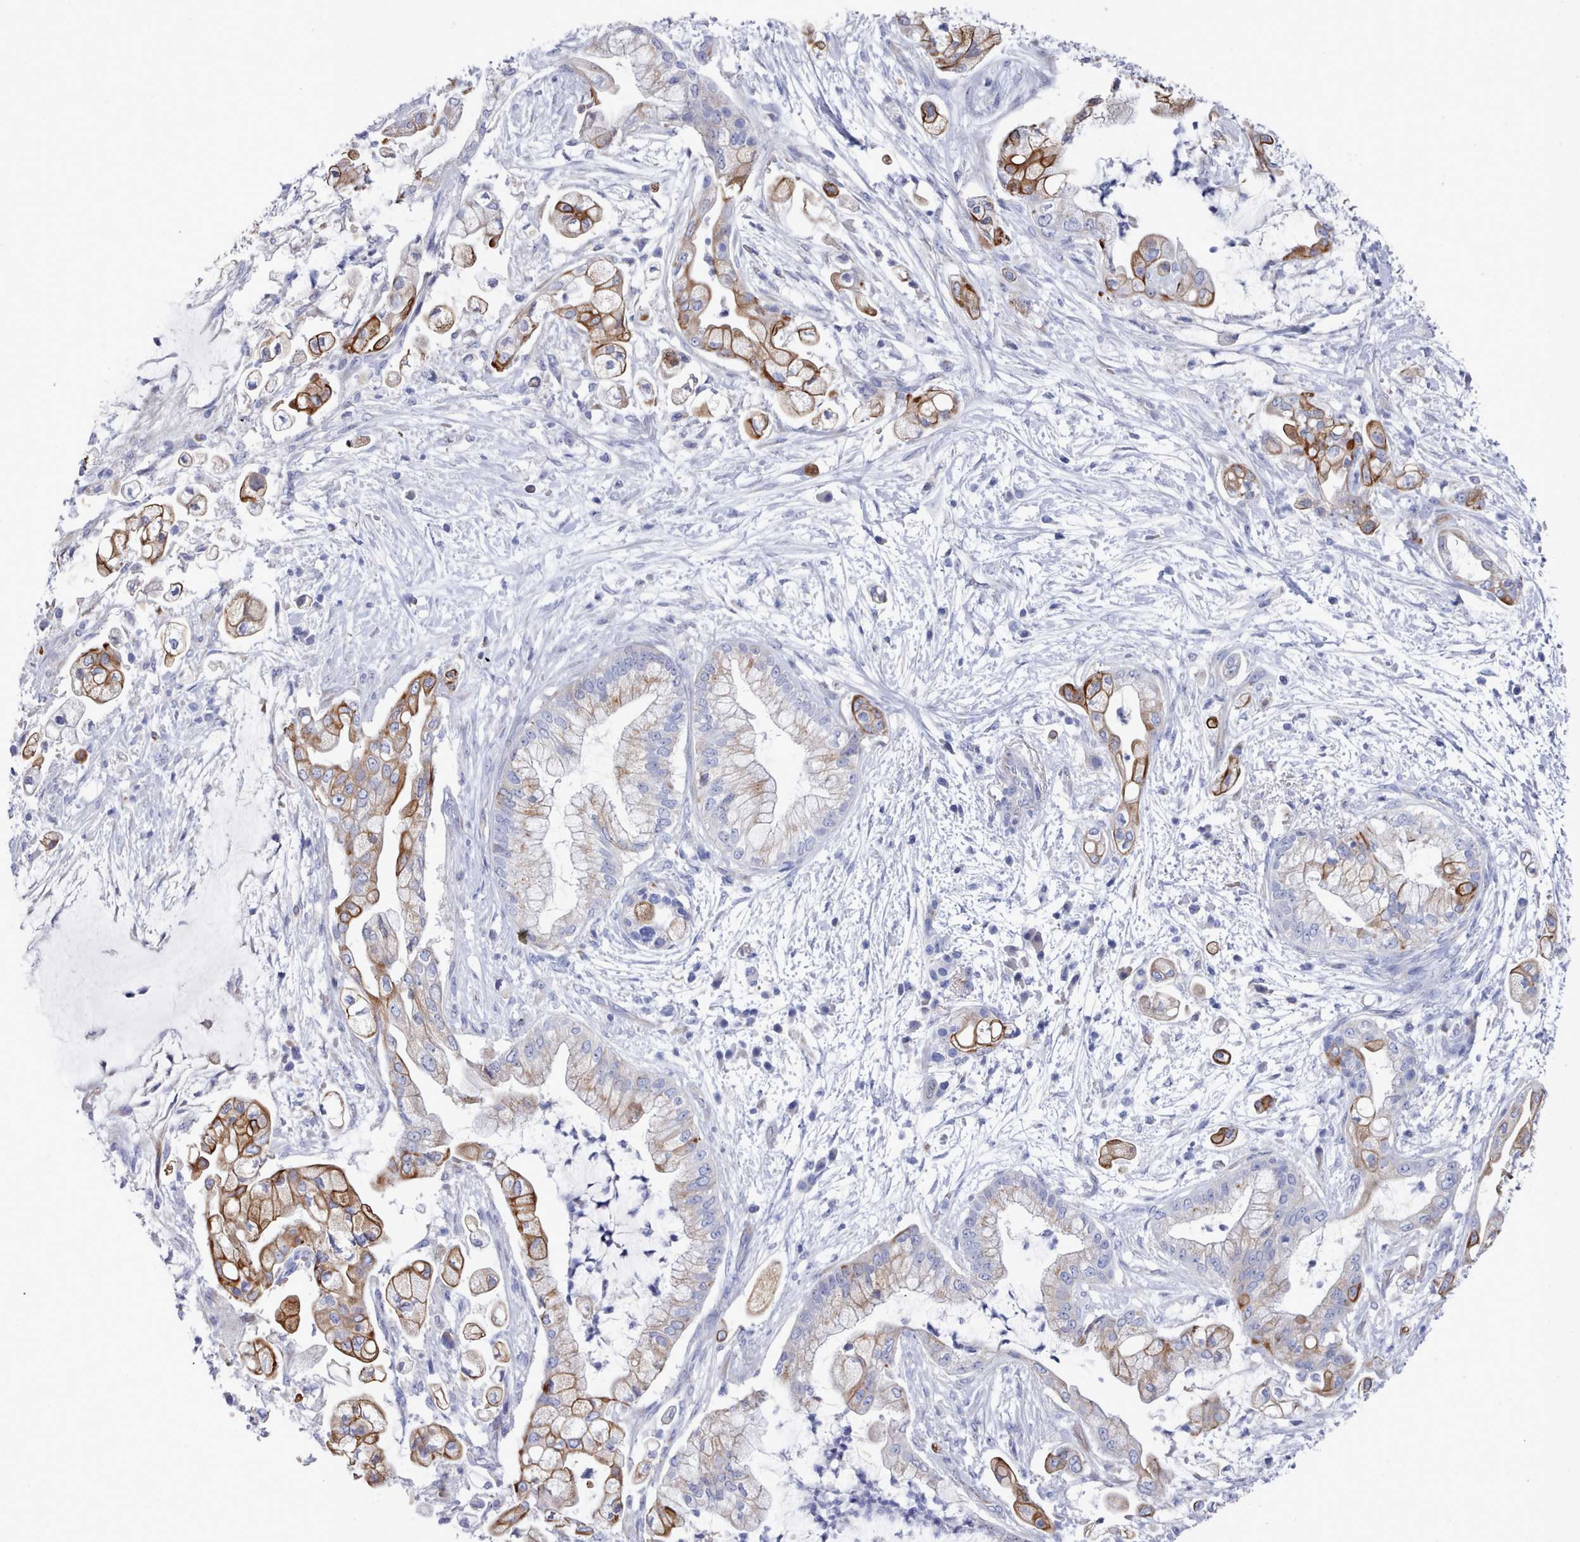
{"staining": {"intensity": "moderate", "quantity": "25%-75%", "location": "cytoplasmic/membranous"}, "tissue": "pancreatic cancer", "cell_type": "Tumor cells", "image_type": "cancer", "snomed": [{"axis": "morphology", "description": "Adenocarcinoma, NOS"}, {"axis": "topography", "description": "Pancreas"}], "caption": "Protein expression by immunohistochemistry displays moderate cytoplasmic/membranous staining in approximately 25%-75% of tumor cells in adenocarcinoma (pancreatic).", "gene": "PDE4C", "patient": {"sex": "female", "age": 69}}